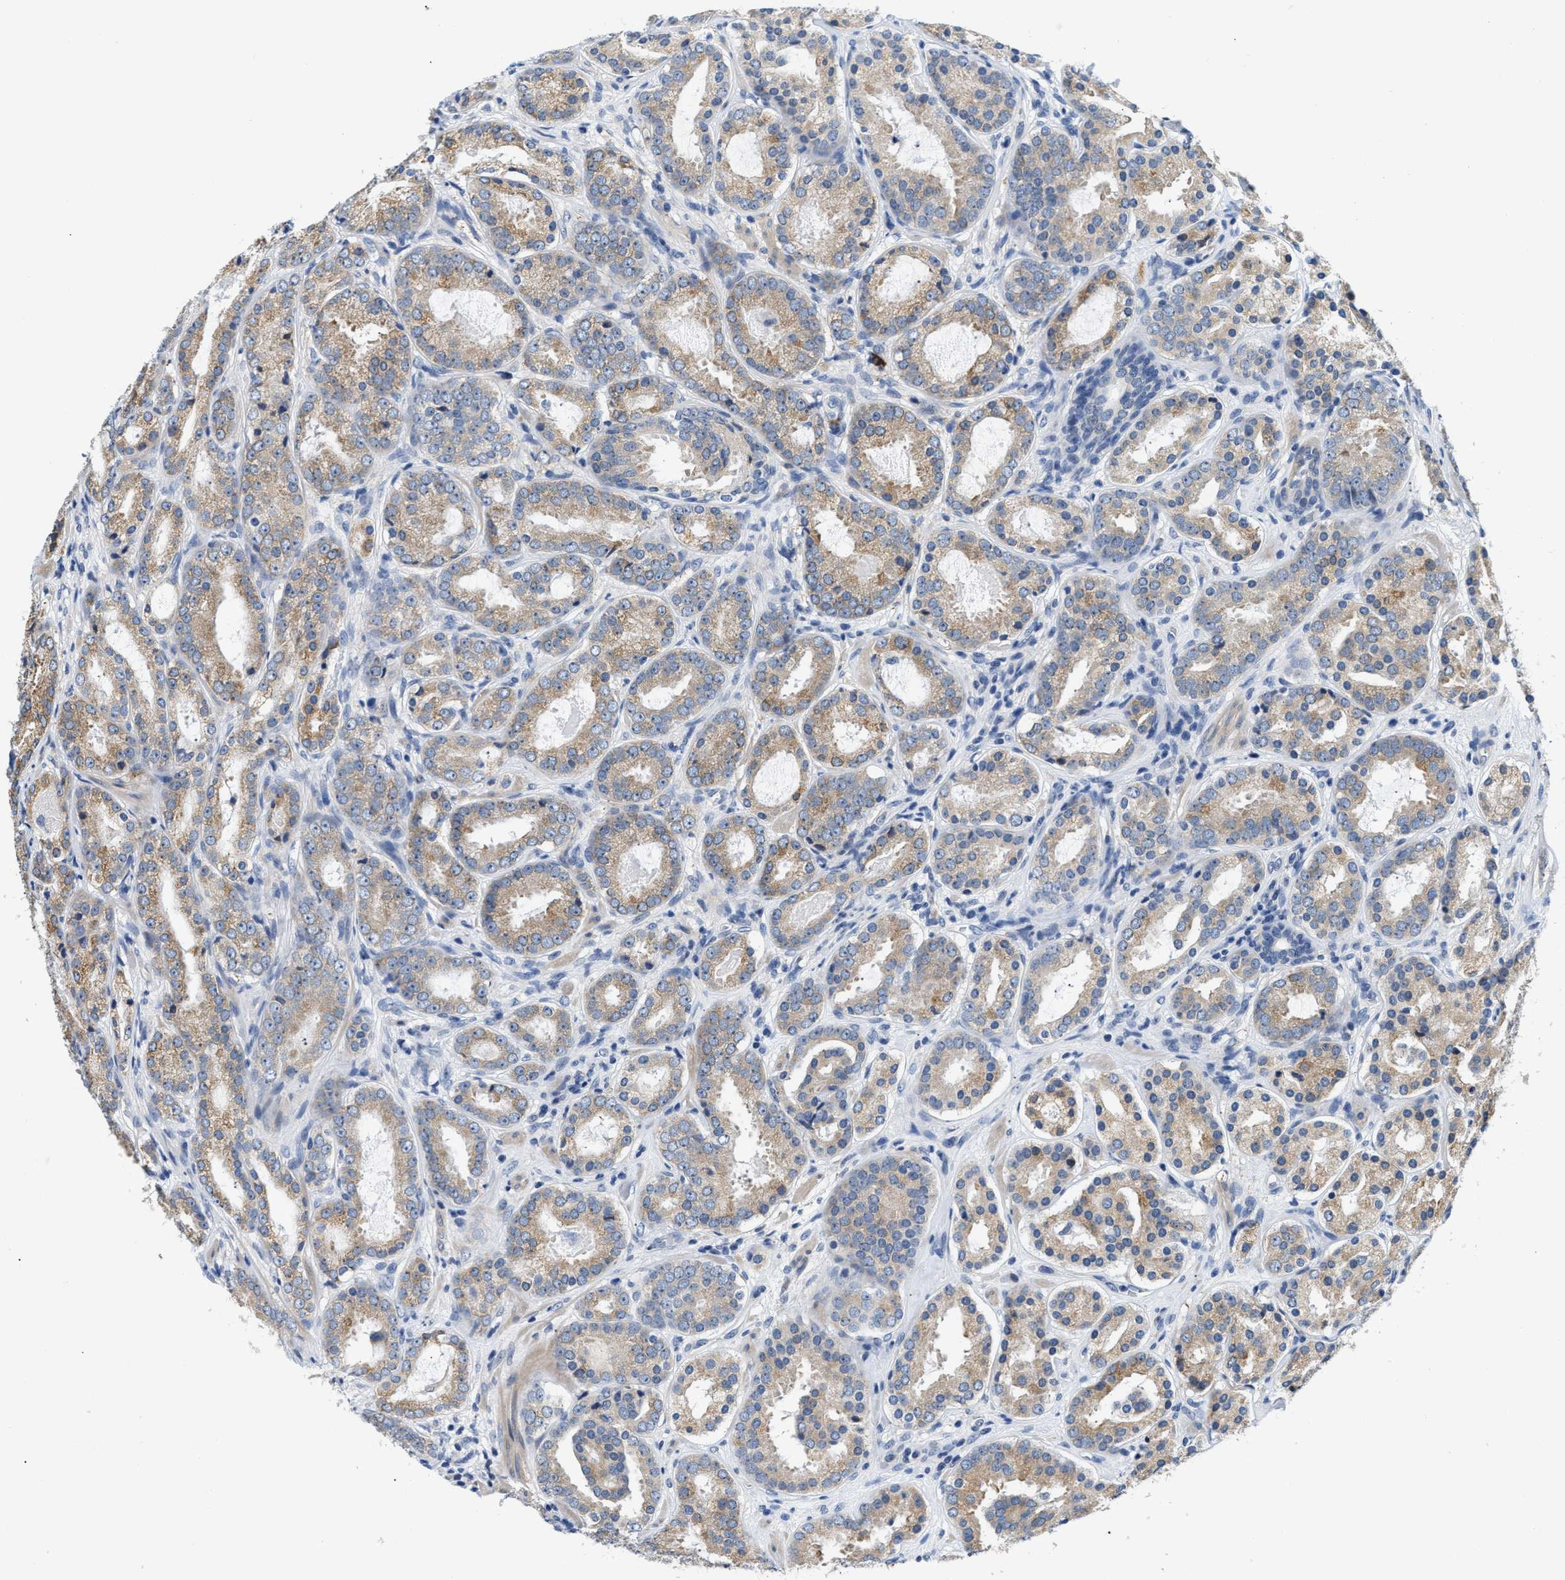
{"staining": {"intensity": "moderate", "quantity": ">75%", "location": "cytoplasmic/membranous"}, "tissue": "prostate cancer", "cell_type": "Tumor cells", "image_type": "cancer", "snomed": [{"axis": "morphology", "description": "Adenocarcinoma, Low grade"}, {"axis": "topography", "description": "Prostate"}], "caption": "A brown stain shows moderate cytoplasmic/membranous expression of a protein in human prostate cancer tumor cells. Nuclei are stained in blue.", "gene": "CLGN", "patient": {"sex": "male", "age": 69}}